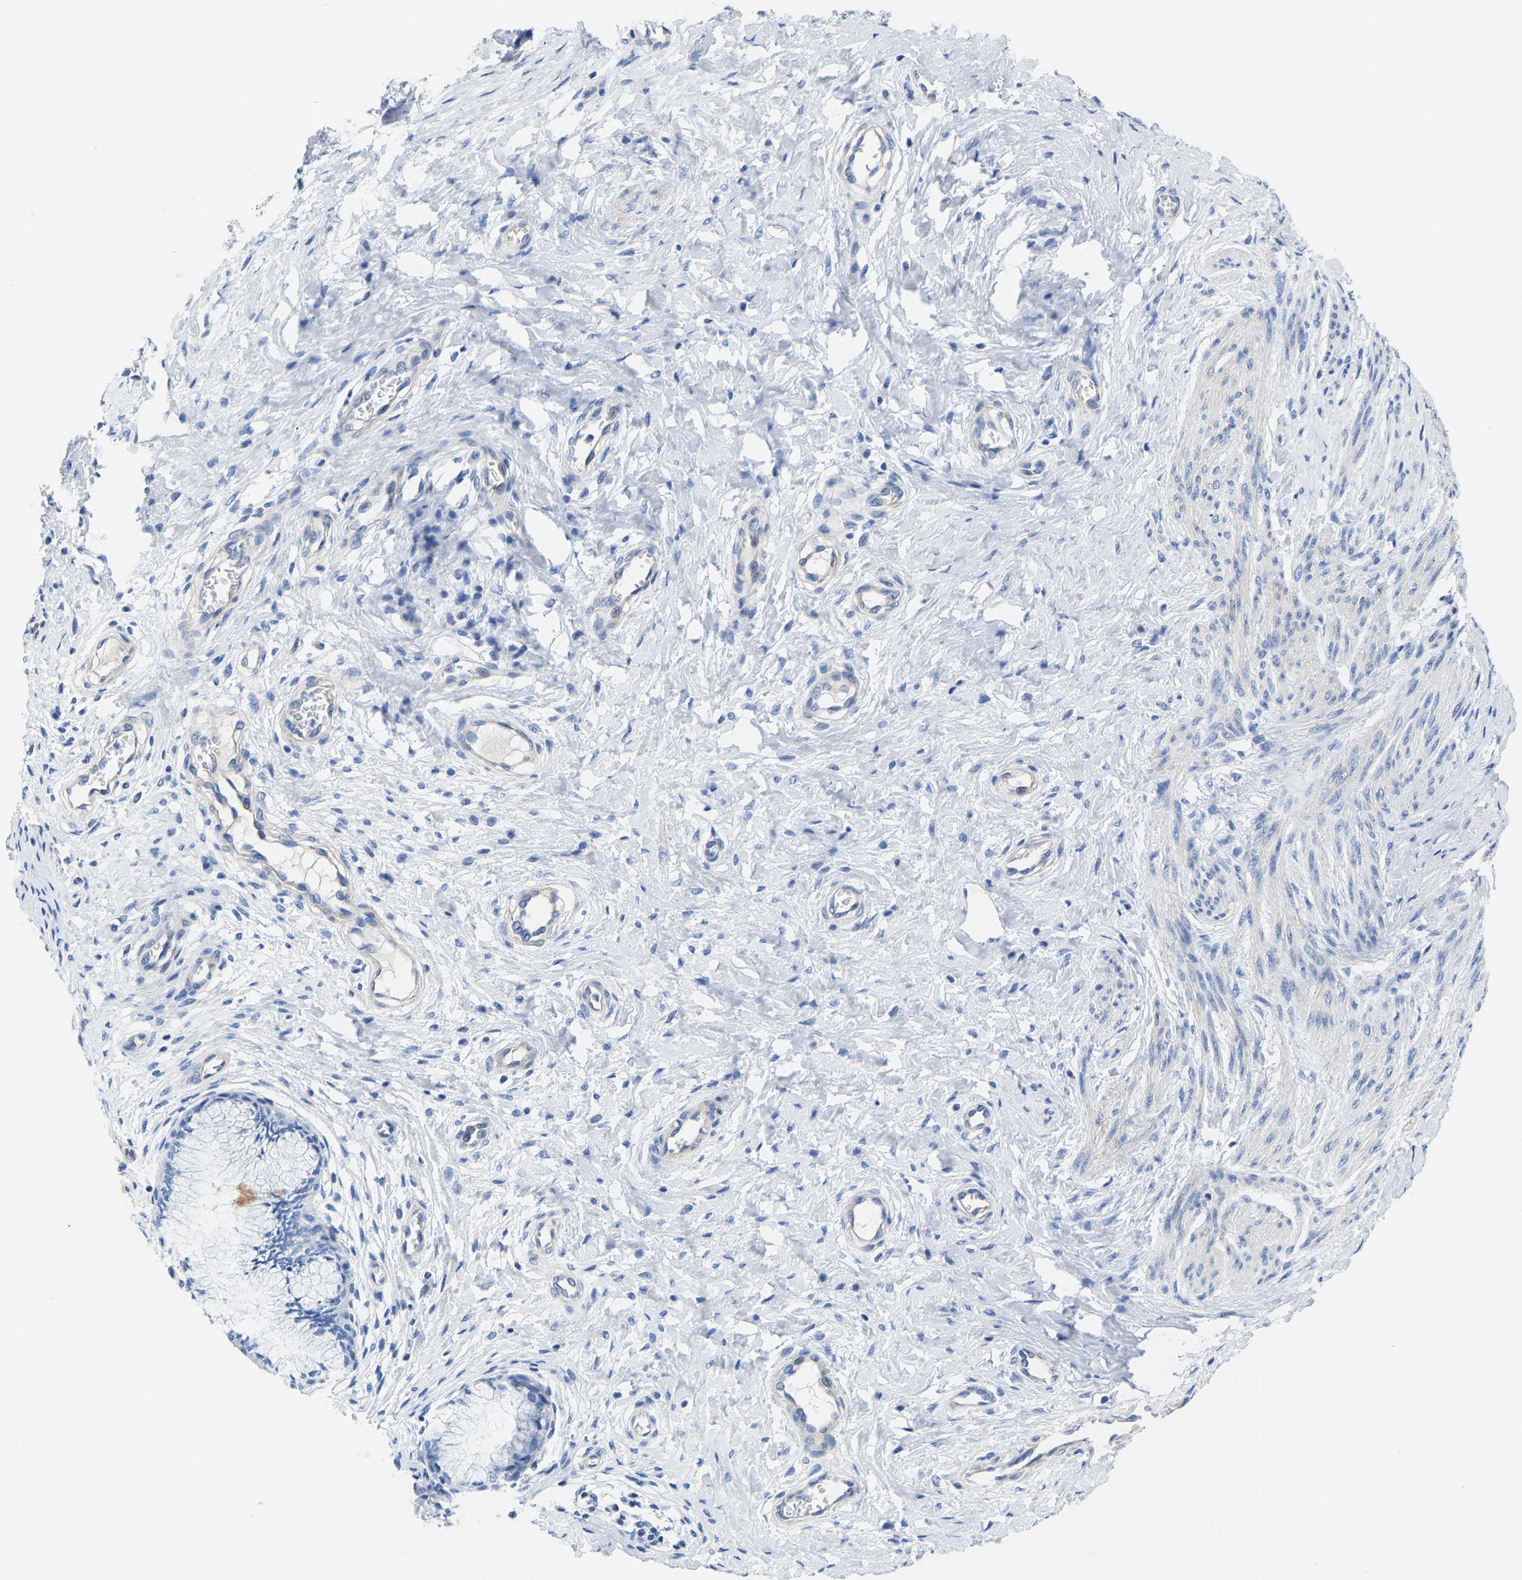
{"staining": {"intensity": "negative", "quantity": "none", "location": "none"}, "tissue": "cervix", "cell_type": "Glandular cells", "image_type": "normal", "snomed": [{"axis": "morphology", "description": "Normal tissue, NOS"}, {"axis": "topography", "description": "Cervix"}], "caption": "The immunohistochemistry (IHC) histopathology image has no significant staining in glandular cells of cervix. (DAB immunohistochemistry with hematoxylin counter stain).", "gene": "UPK3A", "patient": {"sex": "female", "age": 55}}